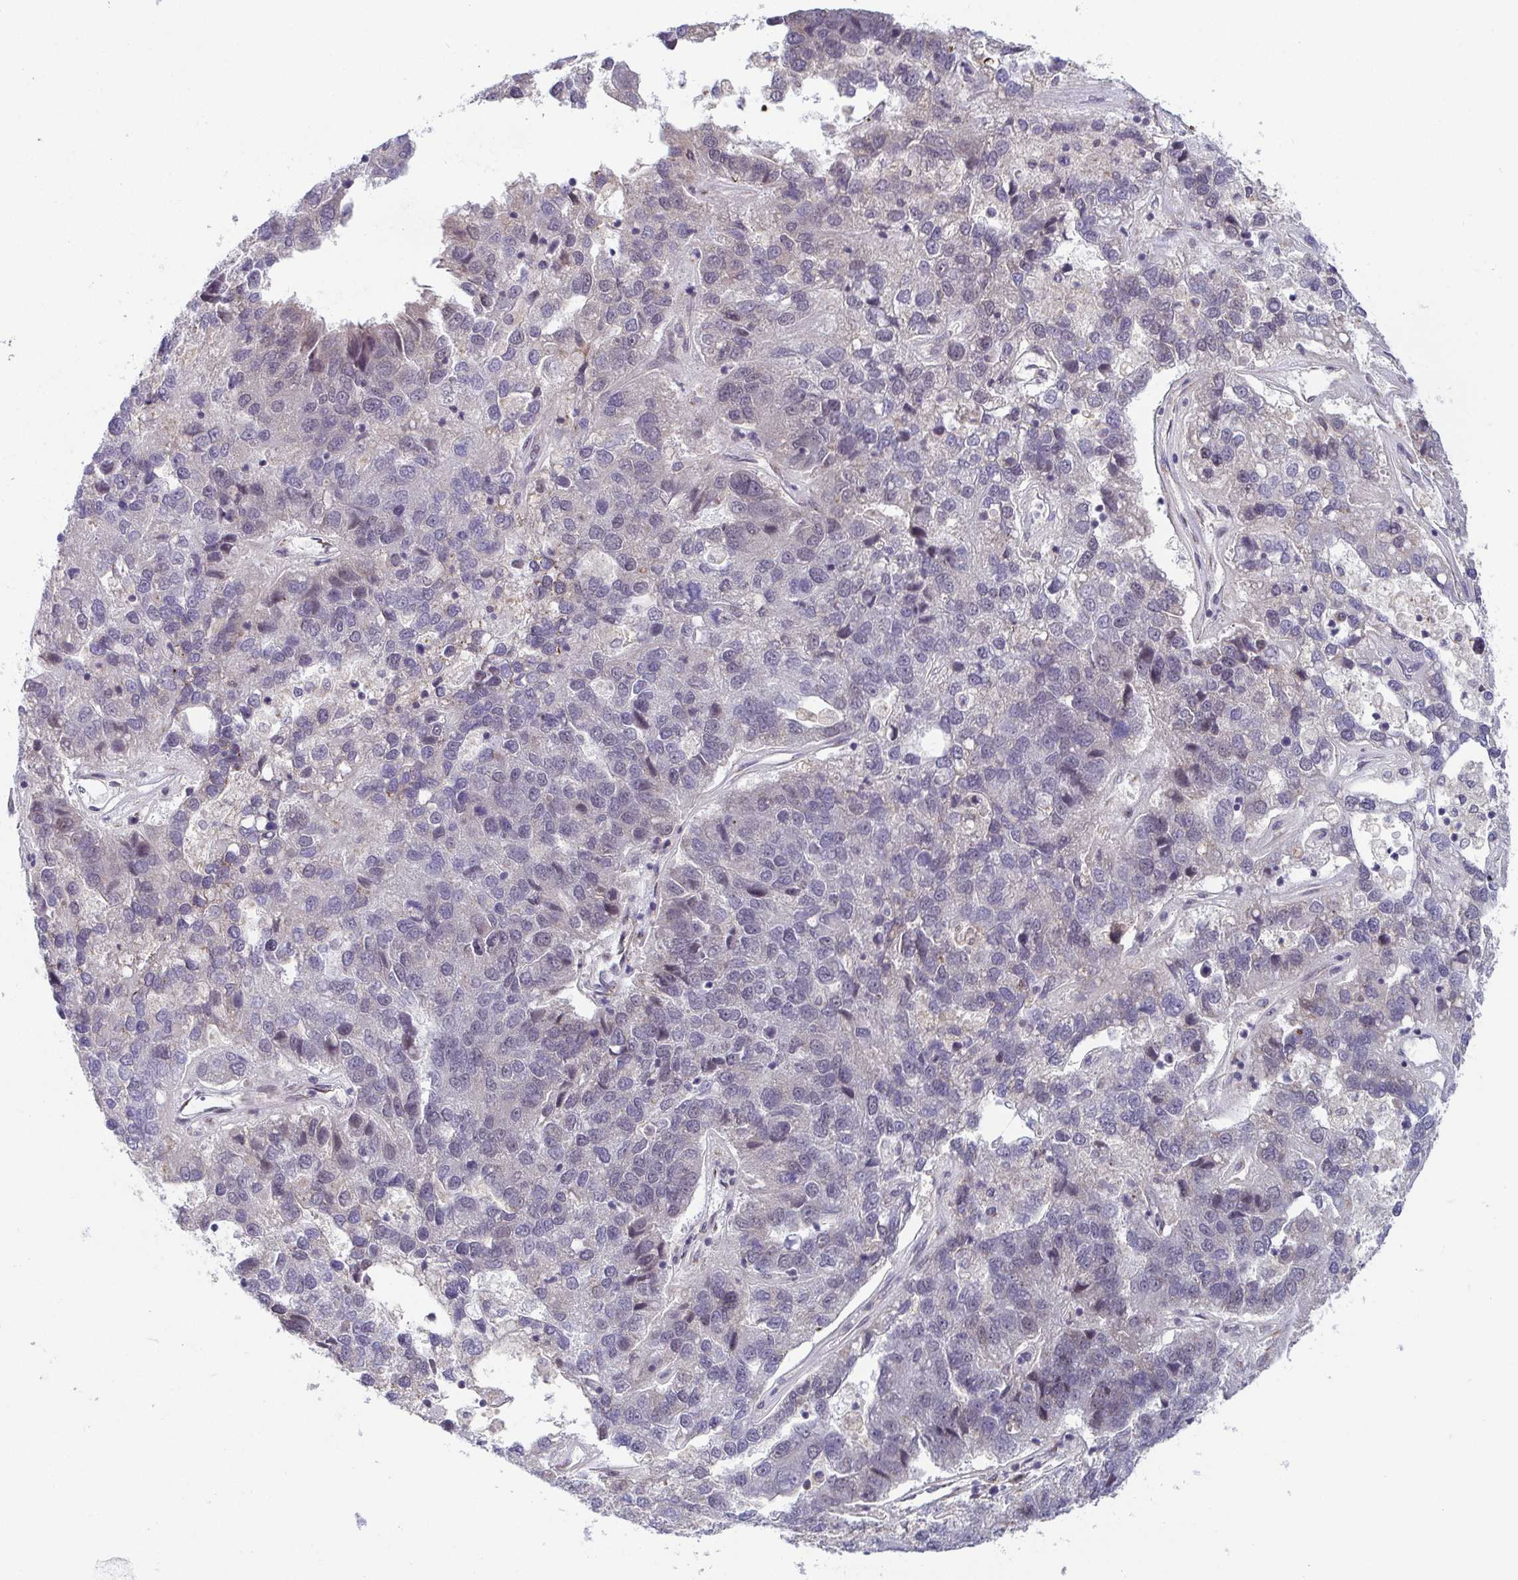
{"staining": {"intensity": "negative", "quantity": "none", "location": "none"}, "tissue": "pancreatic cancer", "cell_type": "Tumor cells", "image_type": "cancer", "snomed": [{"axis": "morphology", "description": "Adenocarcinoma, NOS"}, {"axis": "topography", "description": "Pancreas"}], "caption": "Protein analysis of pancreatic cancer demonstrates no significant expression in tumor cells.", "gene": "ATP5MJ", "patient": {"sex": "female", "age": 61}}